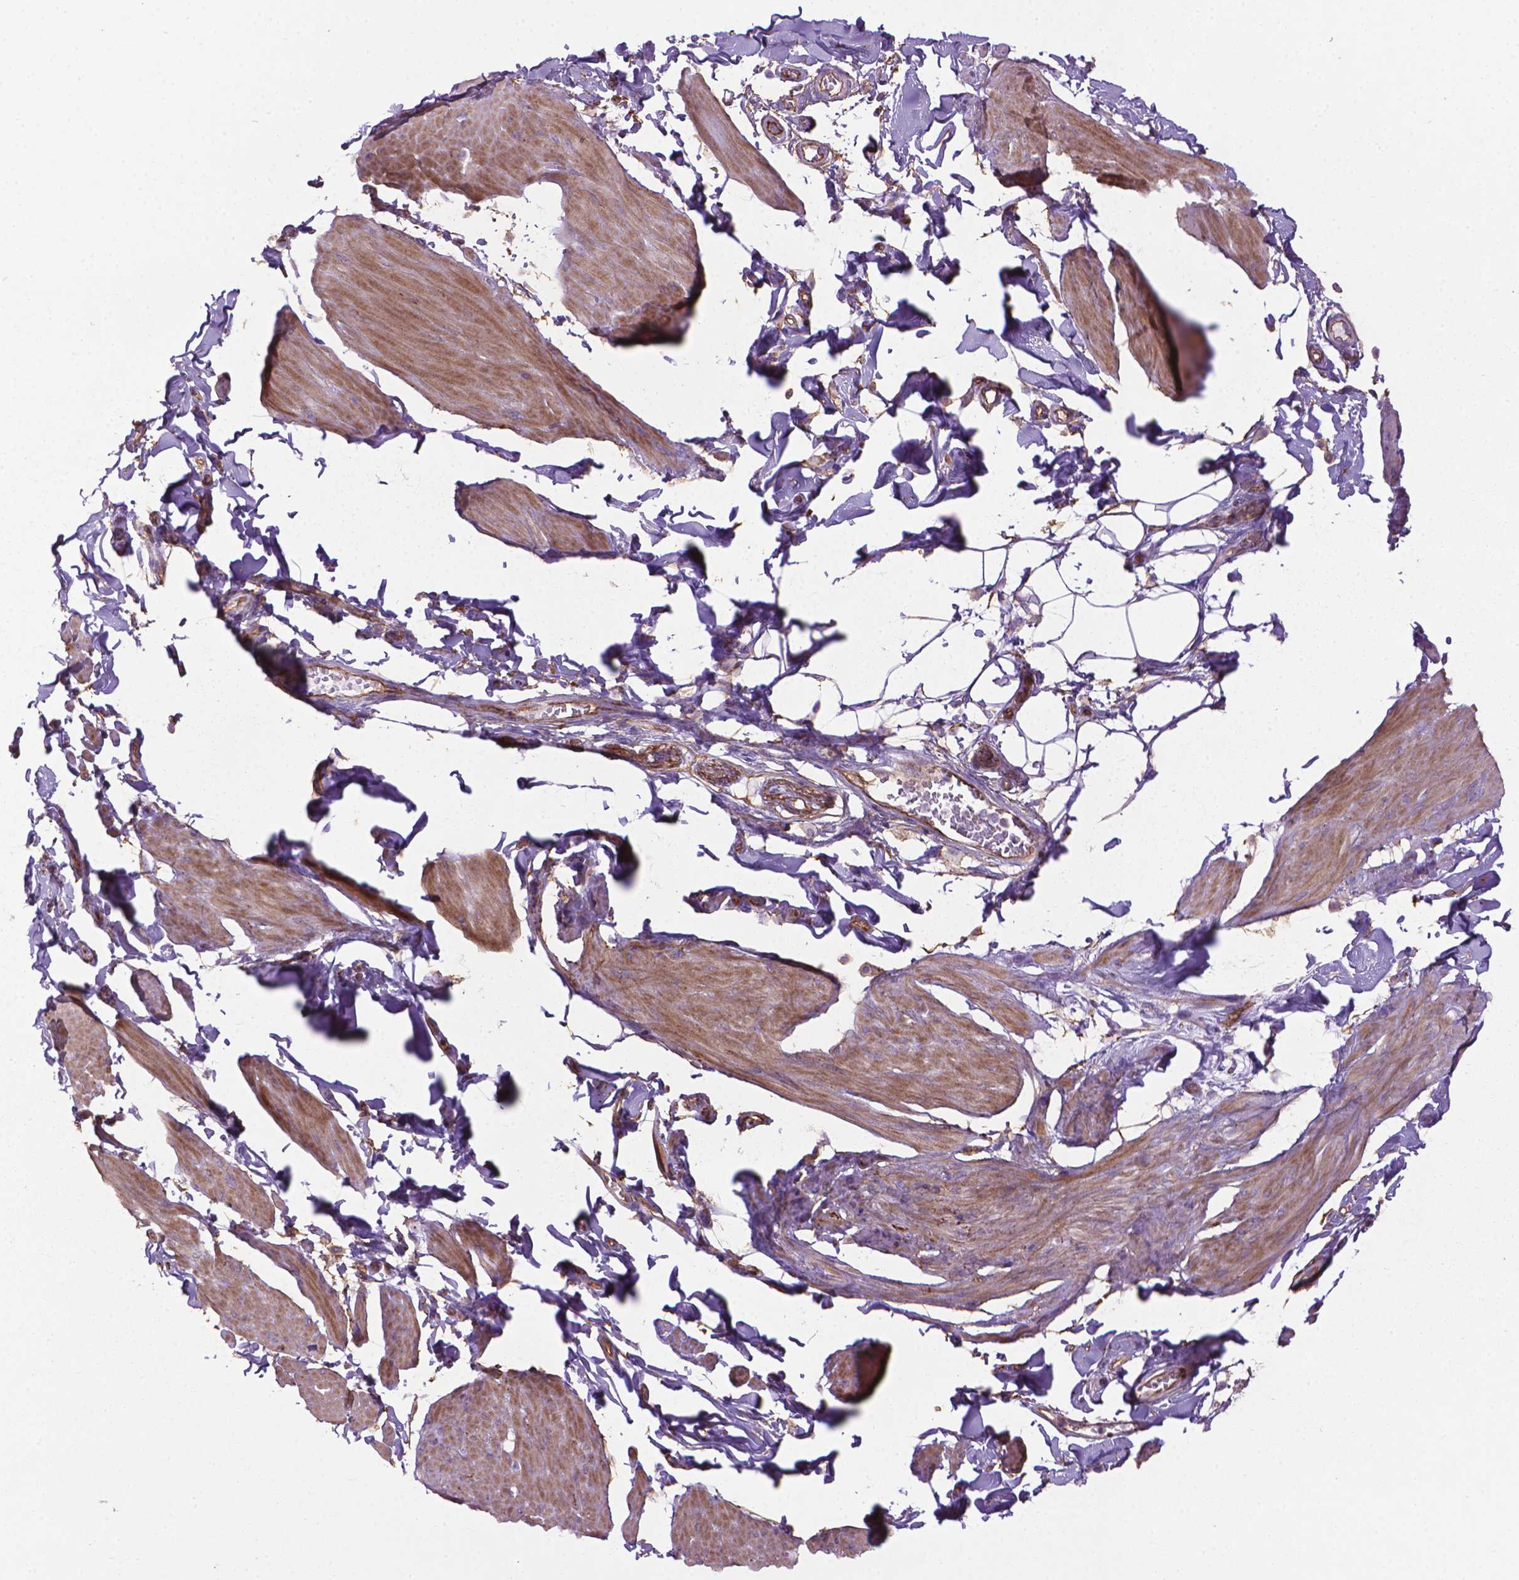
{"staining": {"intensity": "moderate", "quantity": "25%-75%", "location": "cytoplasmic/membranous"}, "tissue": "smooth muscle", "cell_type": "Smooth muscle cells", "image_type": "normal", "snomed": [{"axis": "morphology", "description": "Normal tissue, NOS"}, {"axis": "topography", "description": "Adipose tissue"}, {"axis": "topography", "description": "Smooth muscle"}, {"axis": "topography", "description": "Peripheral nerve tissue"}], "caption": "Moderate cytoplasmic/membranous protein staining is appreciated in approximately 25%-75% of smooth muscle cells in smooth muscle. The staining was performed using DAB to visualize the protein expression in brown, while the nuclei were stained in blue with hematoxylin (Magnification: 20x).", "gene": "TENT5A", "patient": {"sex": "male", "age": 83}}